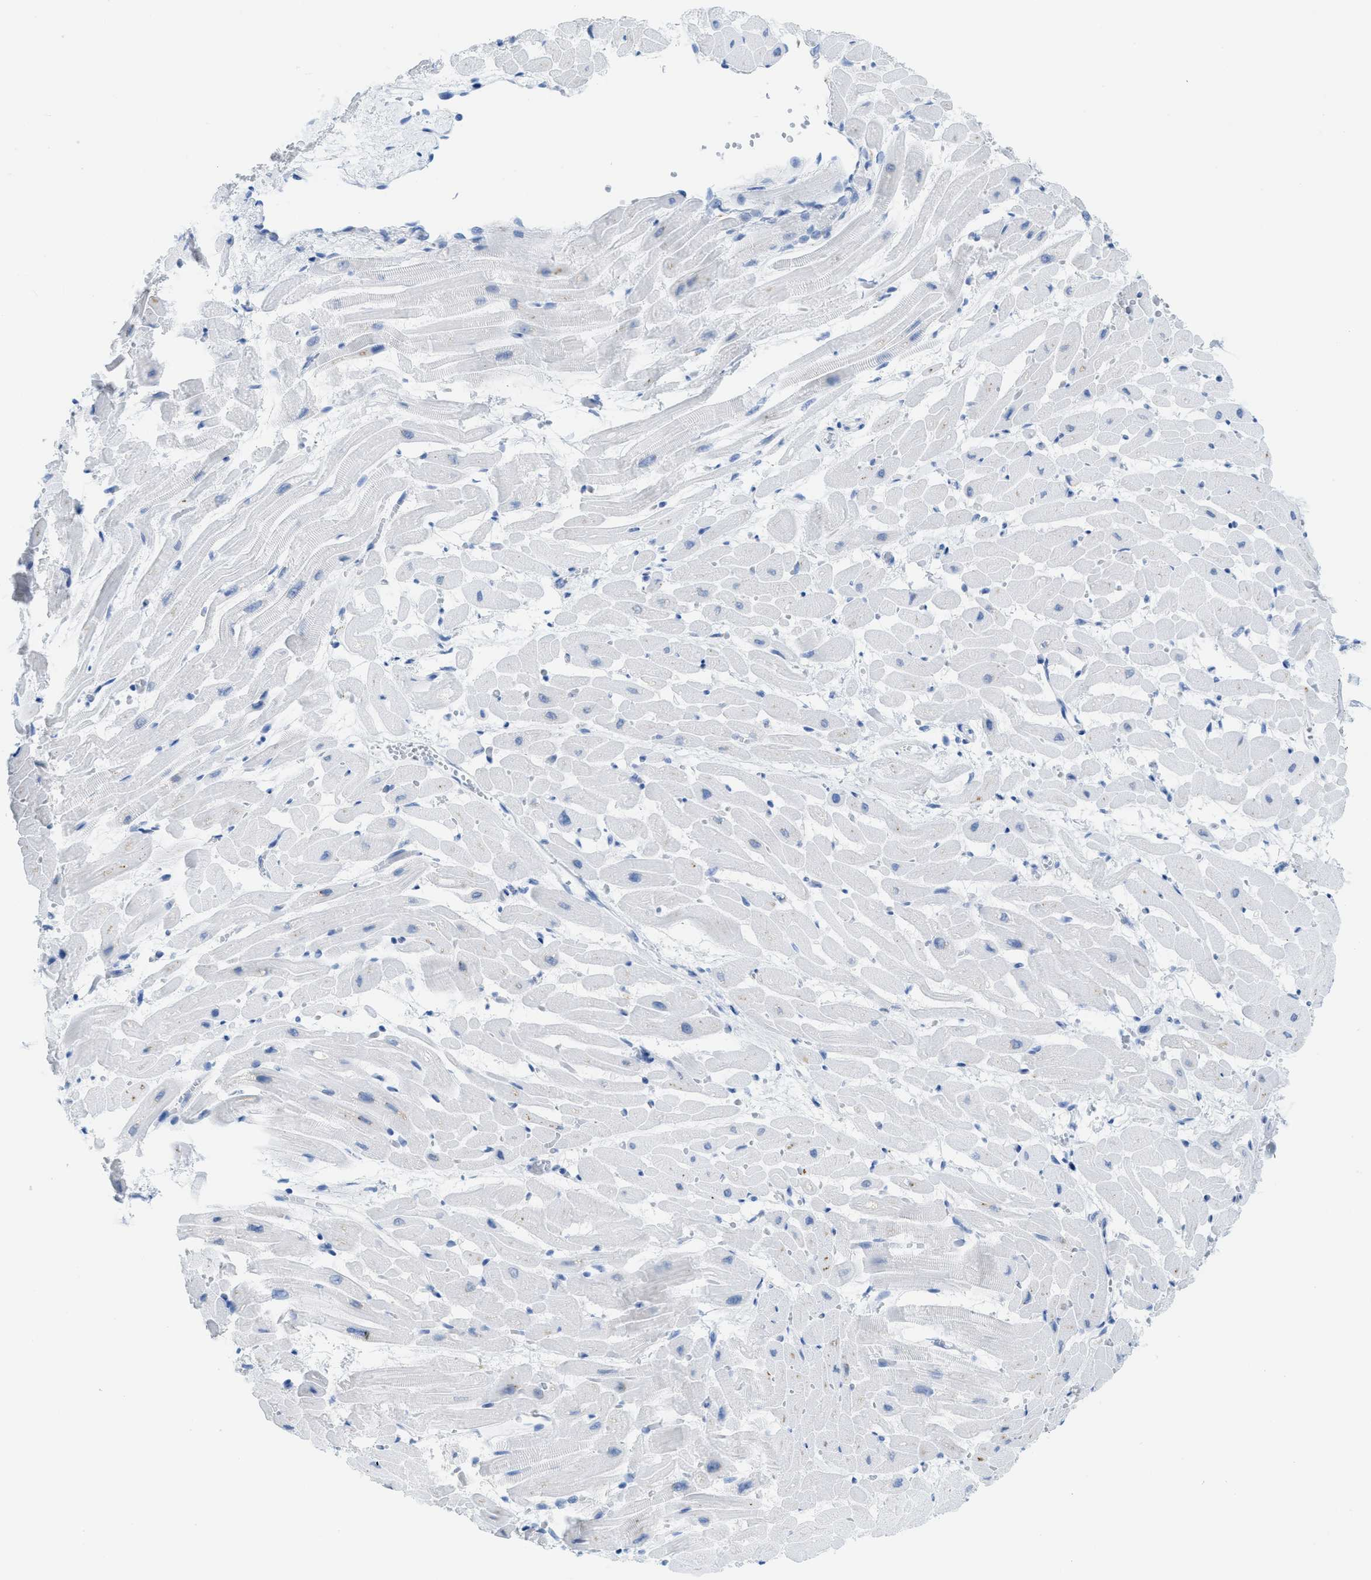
{"staining": {"intensity": "negative", "quantity": "none", "location": "none"}, "tissue": "heart muscle", "cell_type": "Cardiomyocytes", "image_type": "normal", "snomed": [{"axis": "morphology", "description": "Normal tissue, NOS"}, {"axis": "topography", "description": "Heart"}], "caption": "Immunohistochemistry micrograph of unremarkable heart muscle: heart muscle stained with DAB (3,3'-diaminobenzidine) shows no significant protein positivity in cardiomyocytes. The staining is performed using DAB brown chromogen with nuclei counter-stained in using hematoxylin.", "gene": "WDR4", "patient": {"sex": "male", "age": 45}}